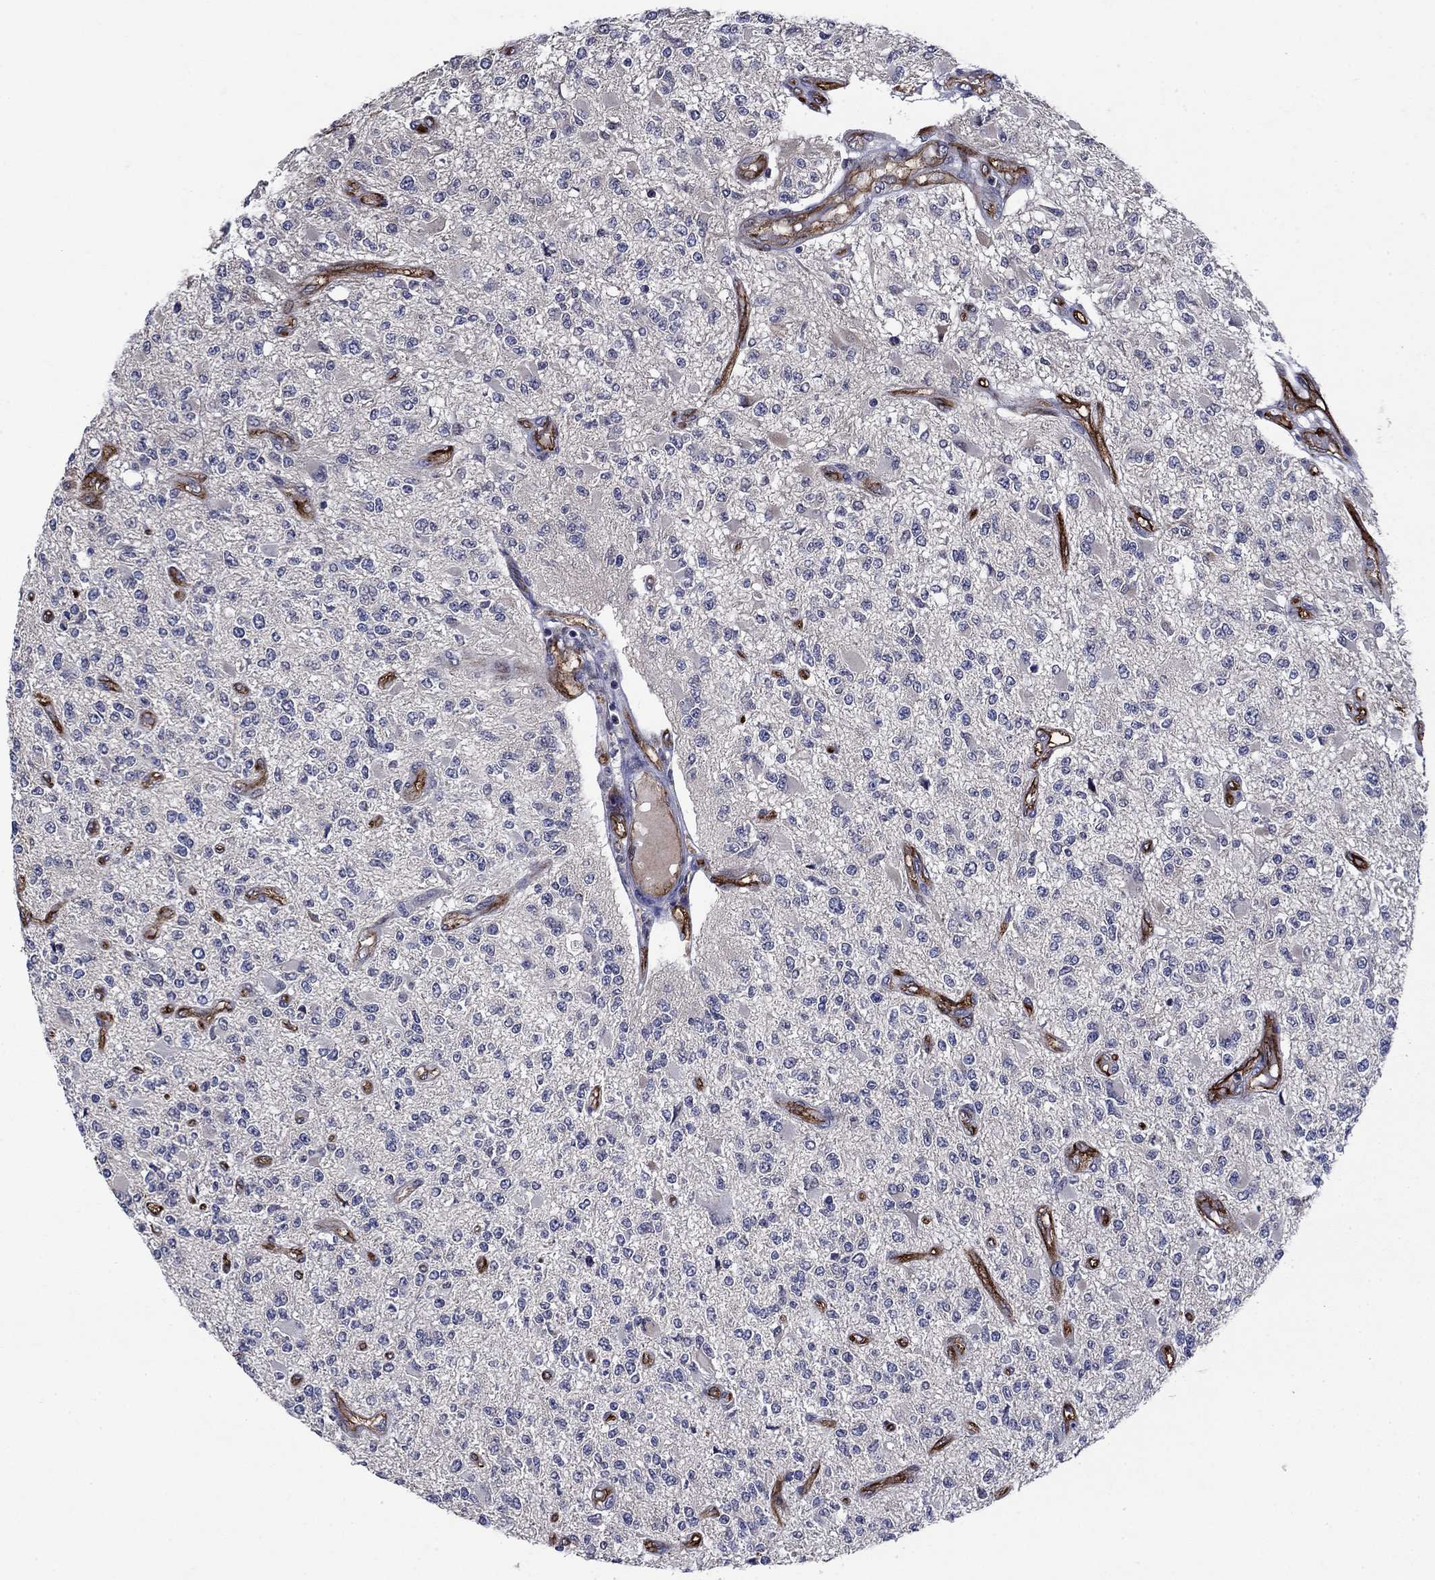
{"staining": {"intensity": "negative", "quantity": "none", "location": "none"}, "tissue": "glioma", "cell_type": "Tumor cells", "image_type": "cancer", "snomed": [{"axis": "morphology", "description": "Glioma, malignant, High grade"}, {"axis": "topography", "description": "Brain"}], "caption": "IHC histopathology image of glioma stained for a protein (brown), which exhibits no expression in tumor cells.", "gene": "SLC7A1", "patient": {"sex": "female", "age": 63}}